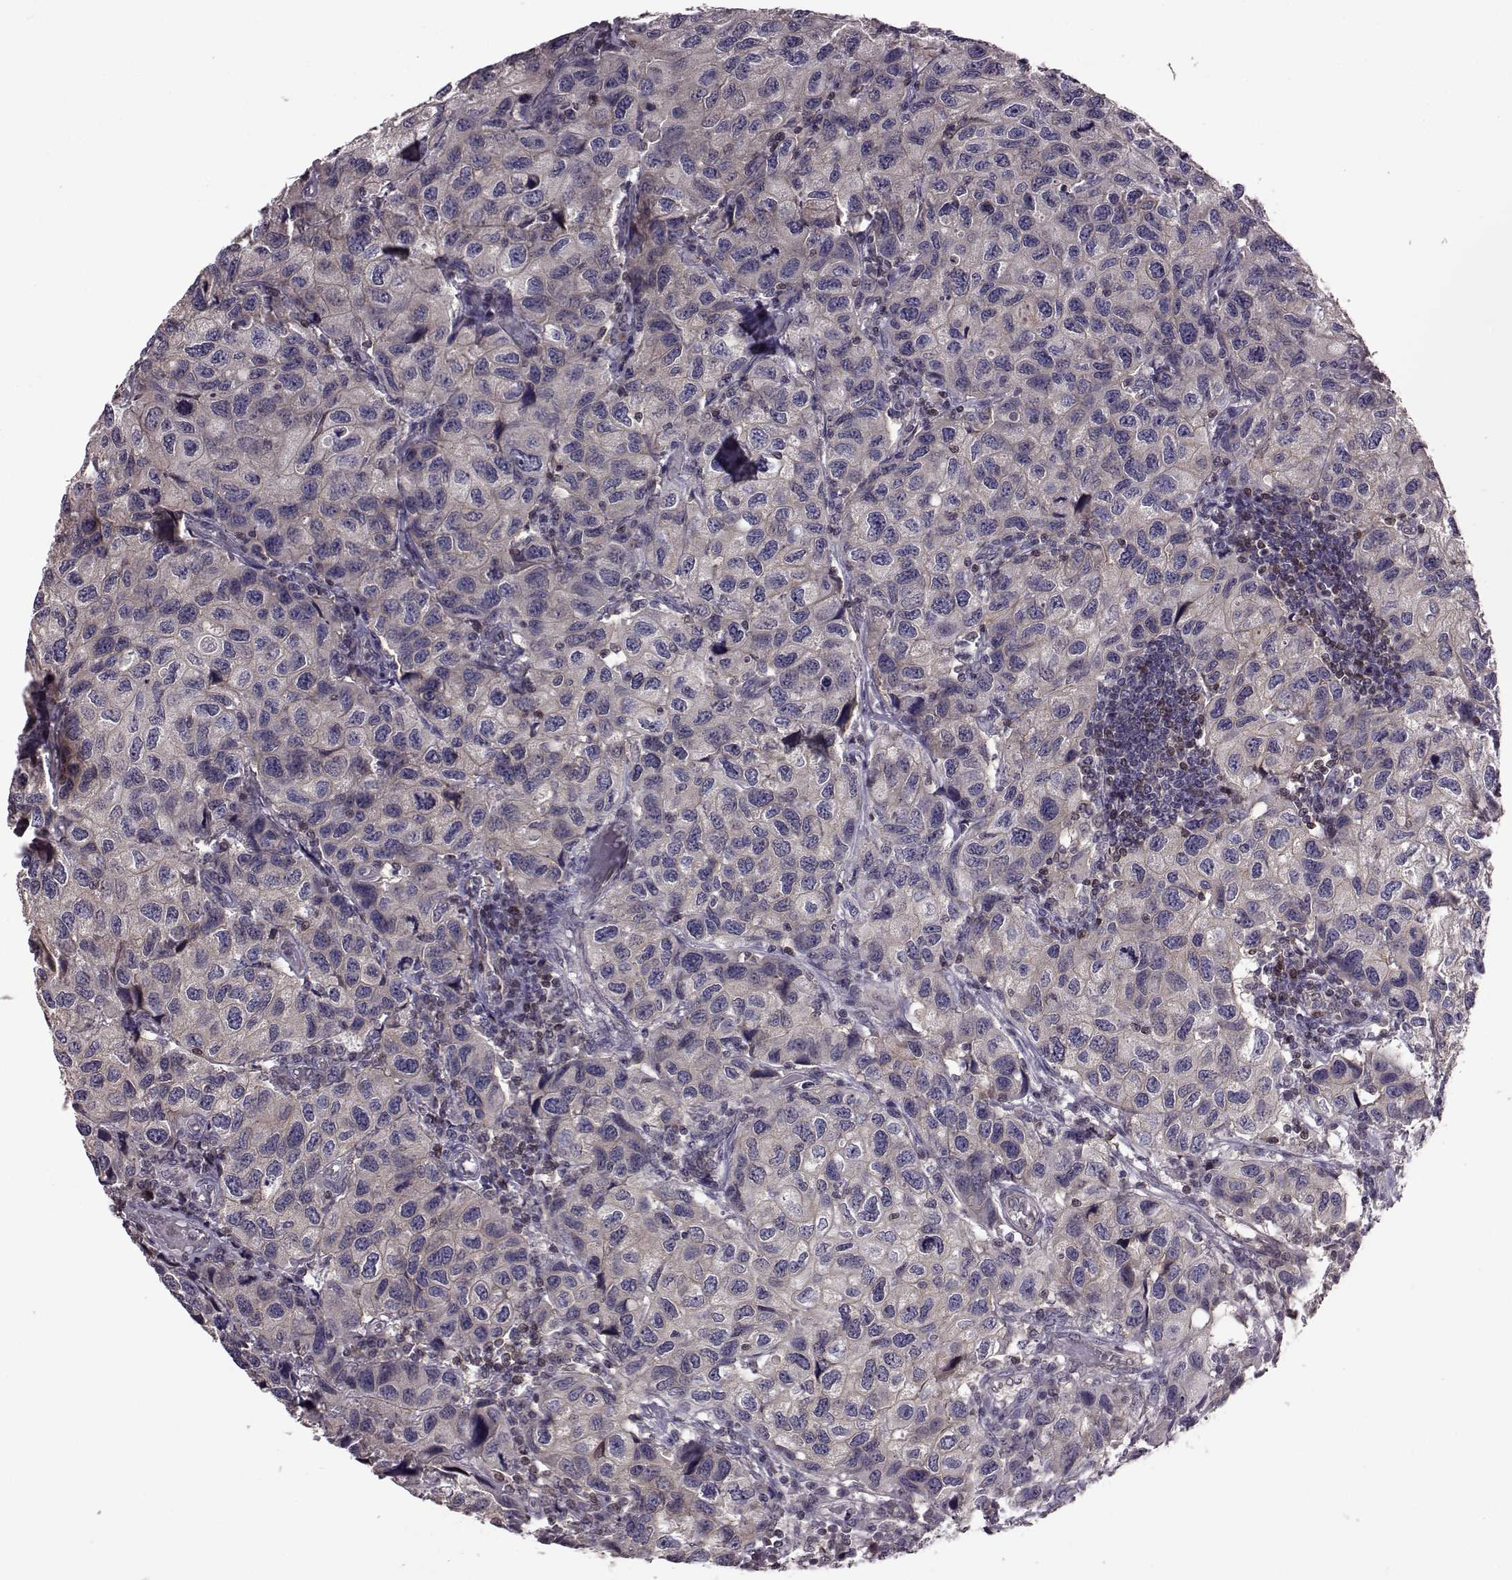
{"staining": {"intensity": "negative", "quantity": "none", "location": "none"}, "tissue": "urothelial cancer", "cell_type": "Tumor cells", "image_type": "cancer", "snomed": [{"axis": "morphology", "description": "Urothelial carcinoma, High grade"}, {"axis": "topography", "description": "Urinary bladder"}], "caption": "DAB immunohistochemical staining of human urothelial cancer demonstrates no significant expression in tumor cells. (Stains: DAB immunohistochemistry (IHC) with hematoxylin counter stain, Microscopy: brightfield microscopy at high magnification).", "gene": "CDC42SE1", "patient": {"sex": "male", "age": 79}}